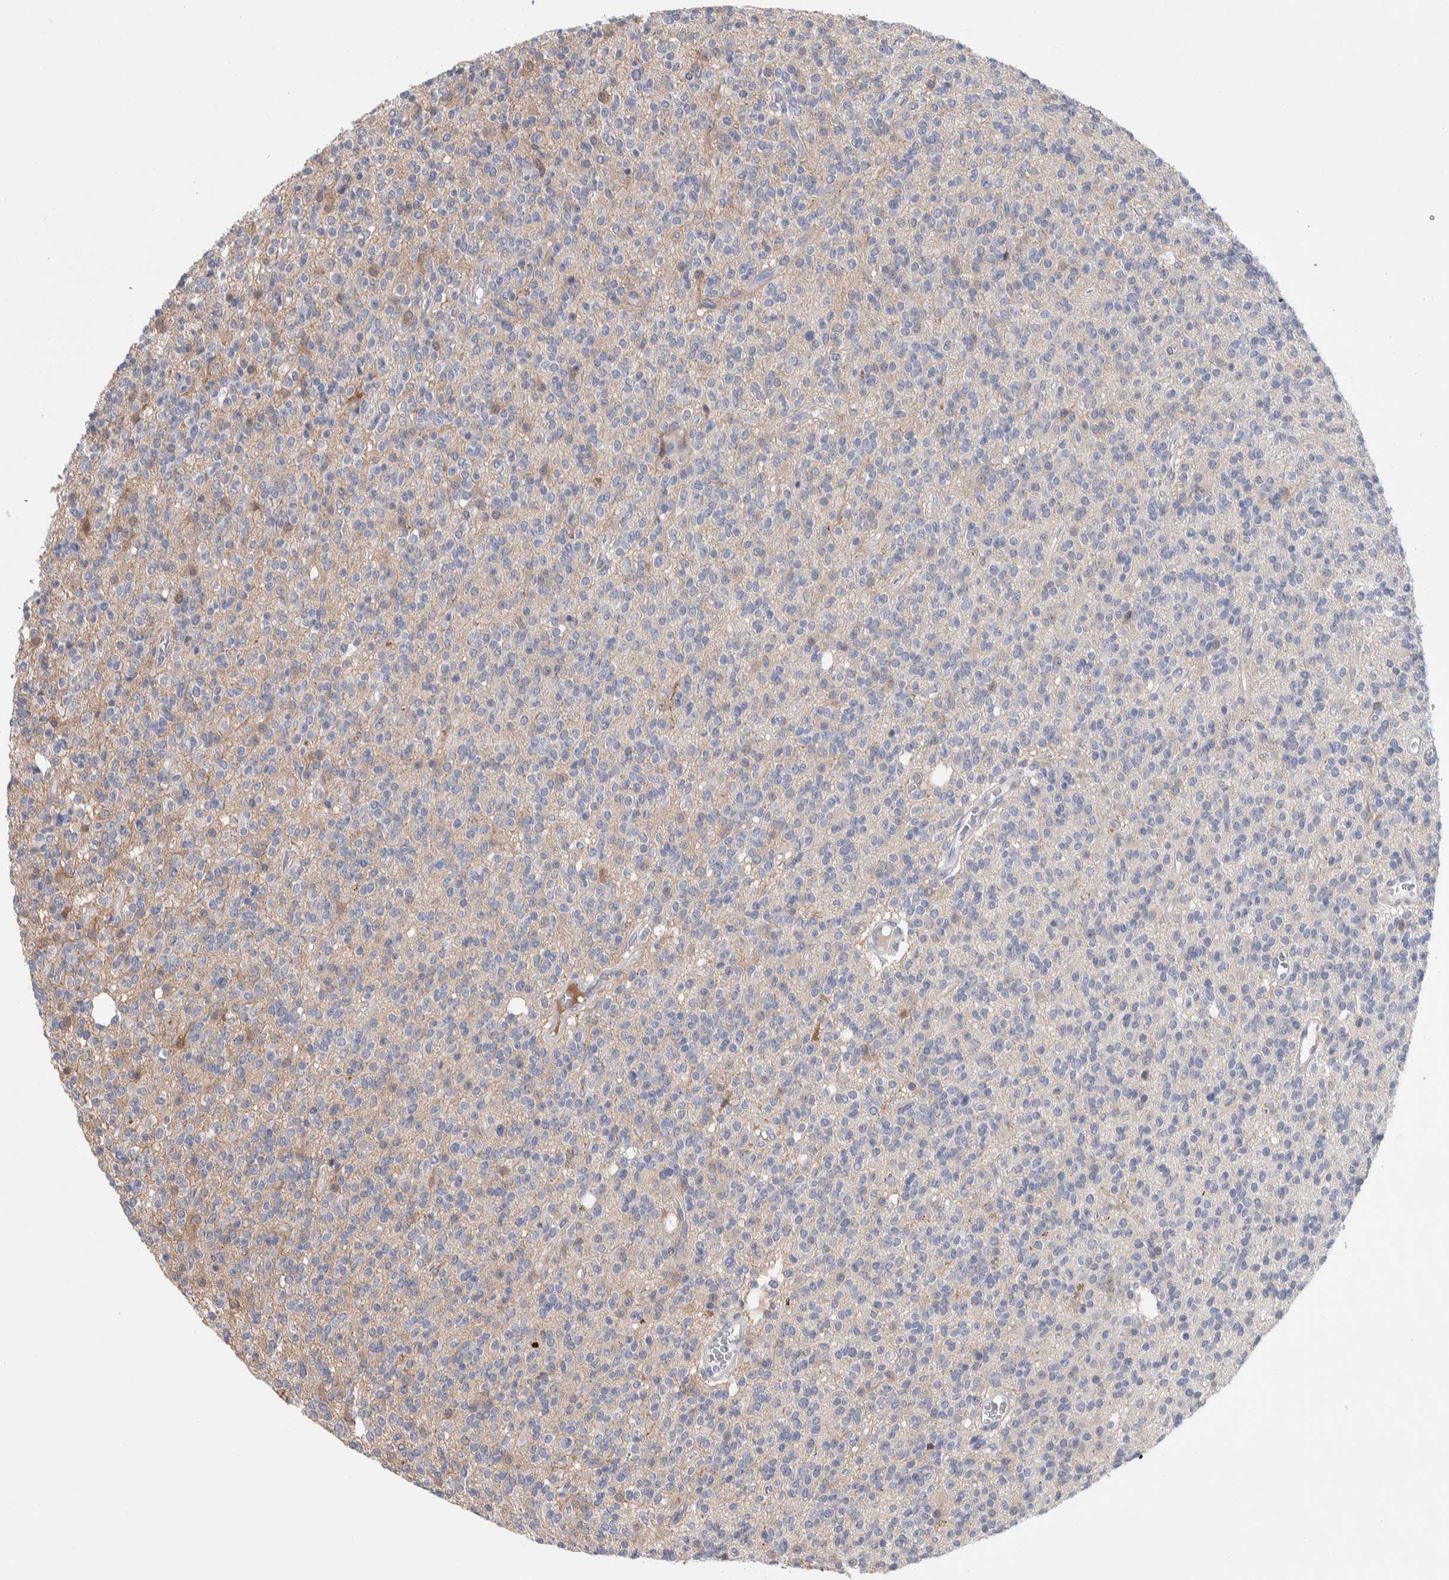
{"staining": {"intensity": "negative", "quantity": "none", "location": "none"}, "tissue": "glioma", "cell_type": "Tumor cells", "image_type": "cancer", "snomed": [{"axis": "morphology", "description": "Glioma, malignant, High grade"}, {"axis": "topography", "description": "Brain"}], "caption": "The micrograph exhibits no staining of tumor cells in glioma. (Immunohistochemistry (ihc), brightfield microscopy, high magnification).", "gene": "ZNF862", "patient": {"sex": "male", "age": 34}}